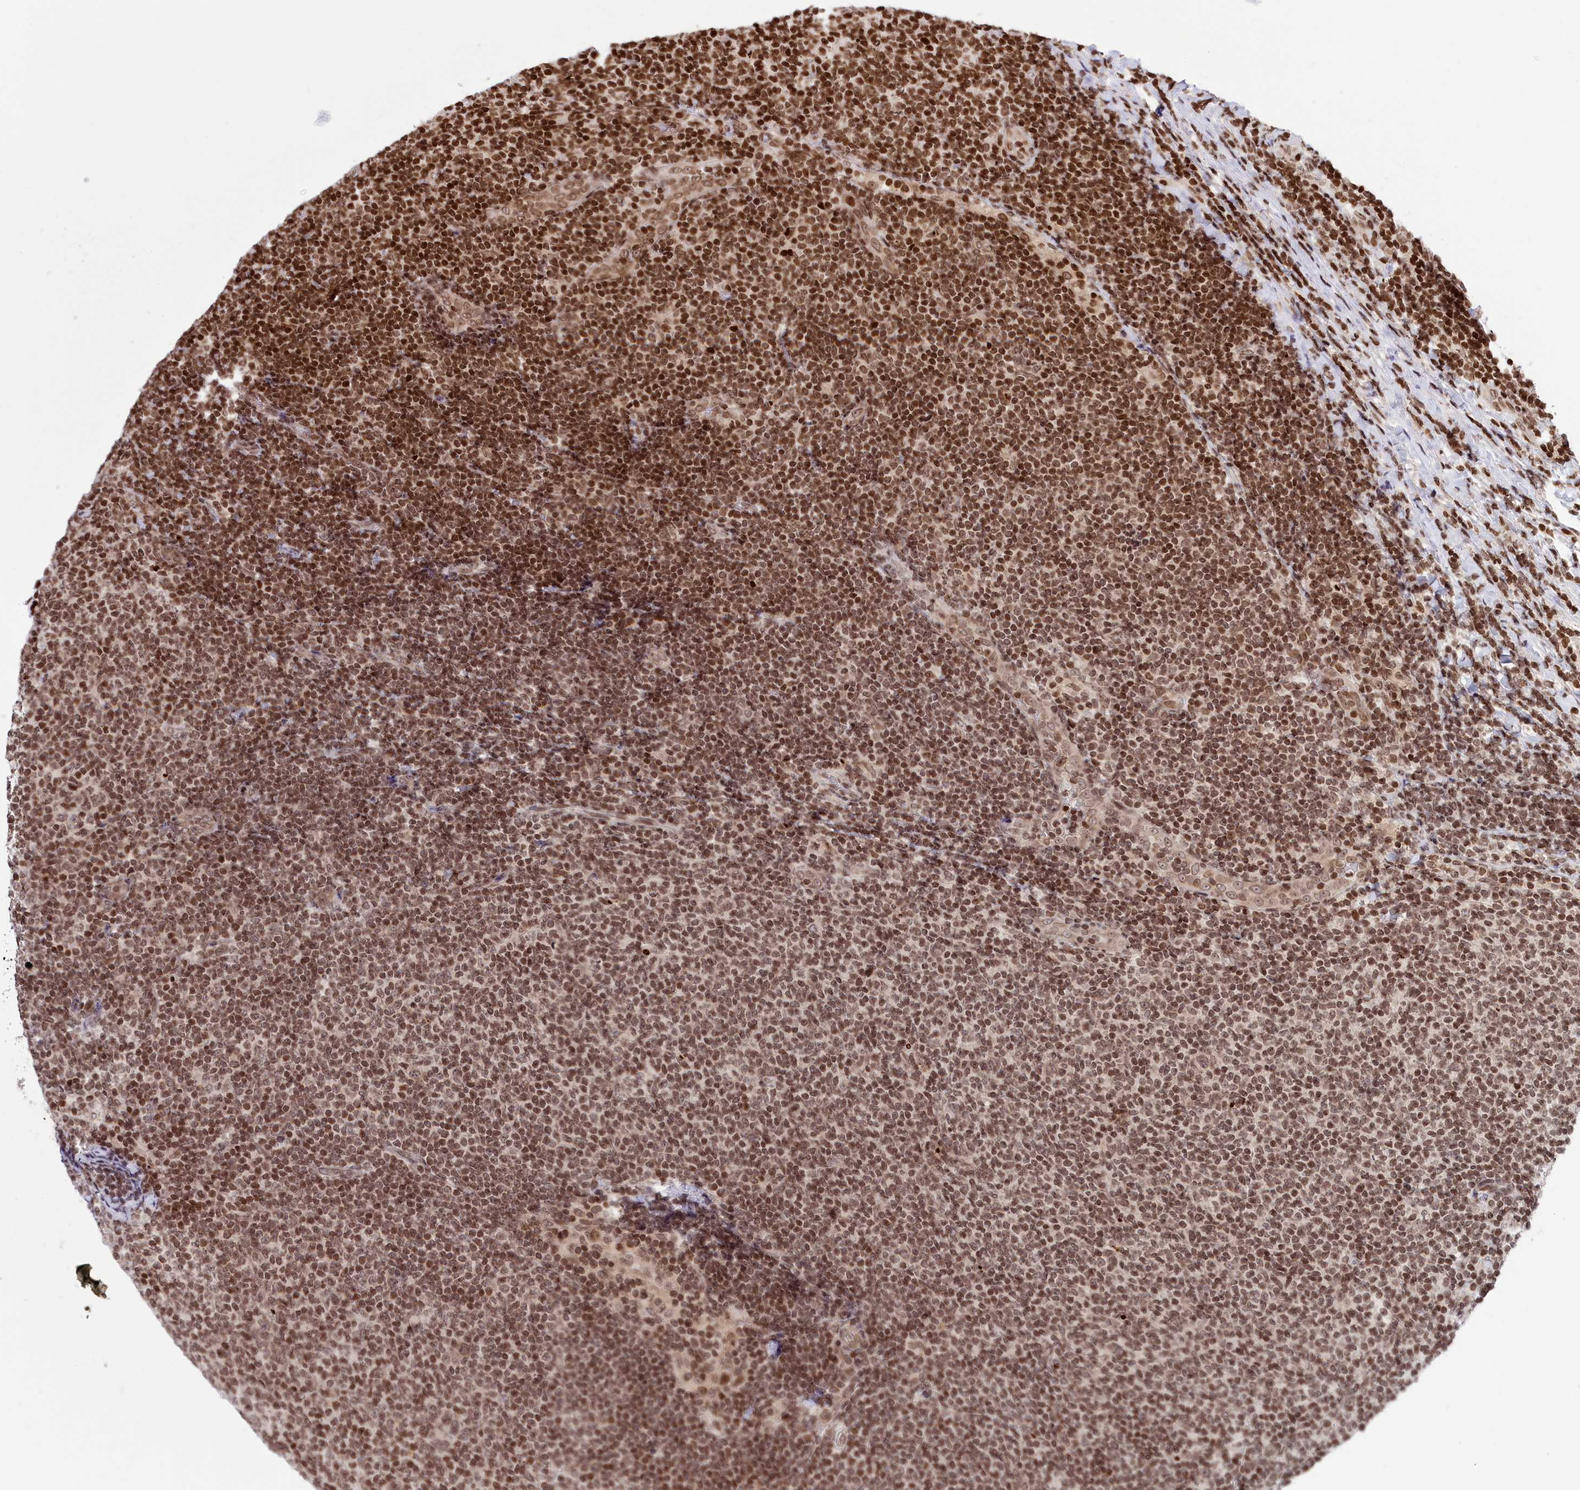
{"staining": {"intensity": "strong", "quantity": ">75%", "location": "nuclear"}, "tissue": "lymphoma", "cell_type": "Tumor cells", "image_type": "cancer", "snomed": [{"axis": "morphology", "description": "Malignant lymphoma, non-Hodgkin's type, Low grade"}, {"axis": "topography", "description": "Lymph node"}], "caption": "Protein analysis of low-grade malignant lymphoma, non-Hodgkin's type tissue demonstrates strong nuclear expression in approximately >75% of tumor cells. Using DAB (3,3'-diaminobenzidine) (brown) and hematoxylin (blue) stains, captured at high magnification using brightfield microscopy.", "gene": "TET2", "patient": {"sex": "male", "age": 66}}